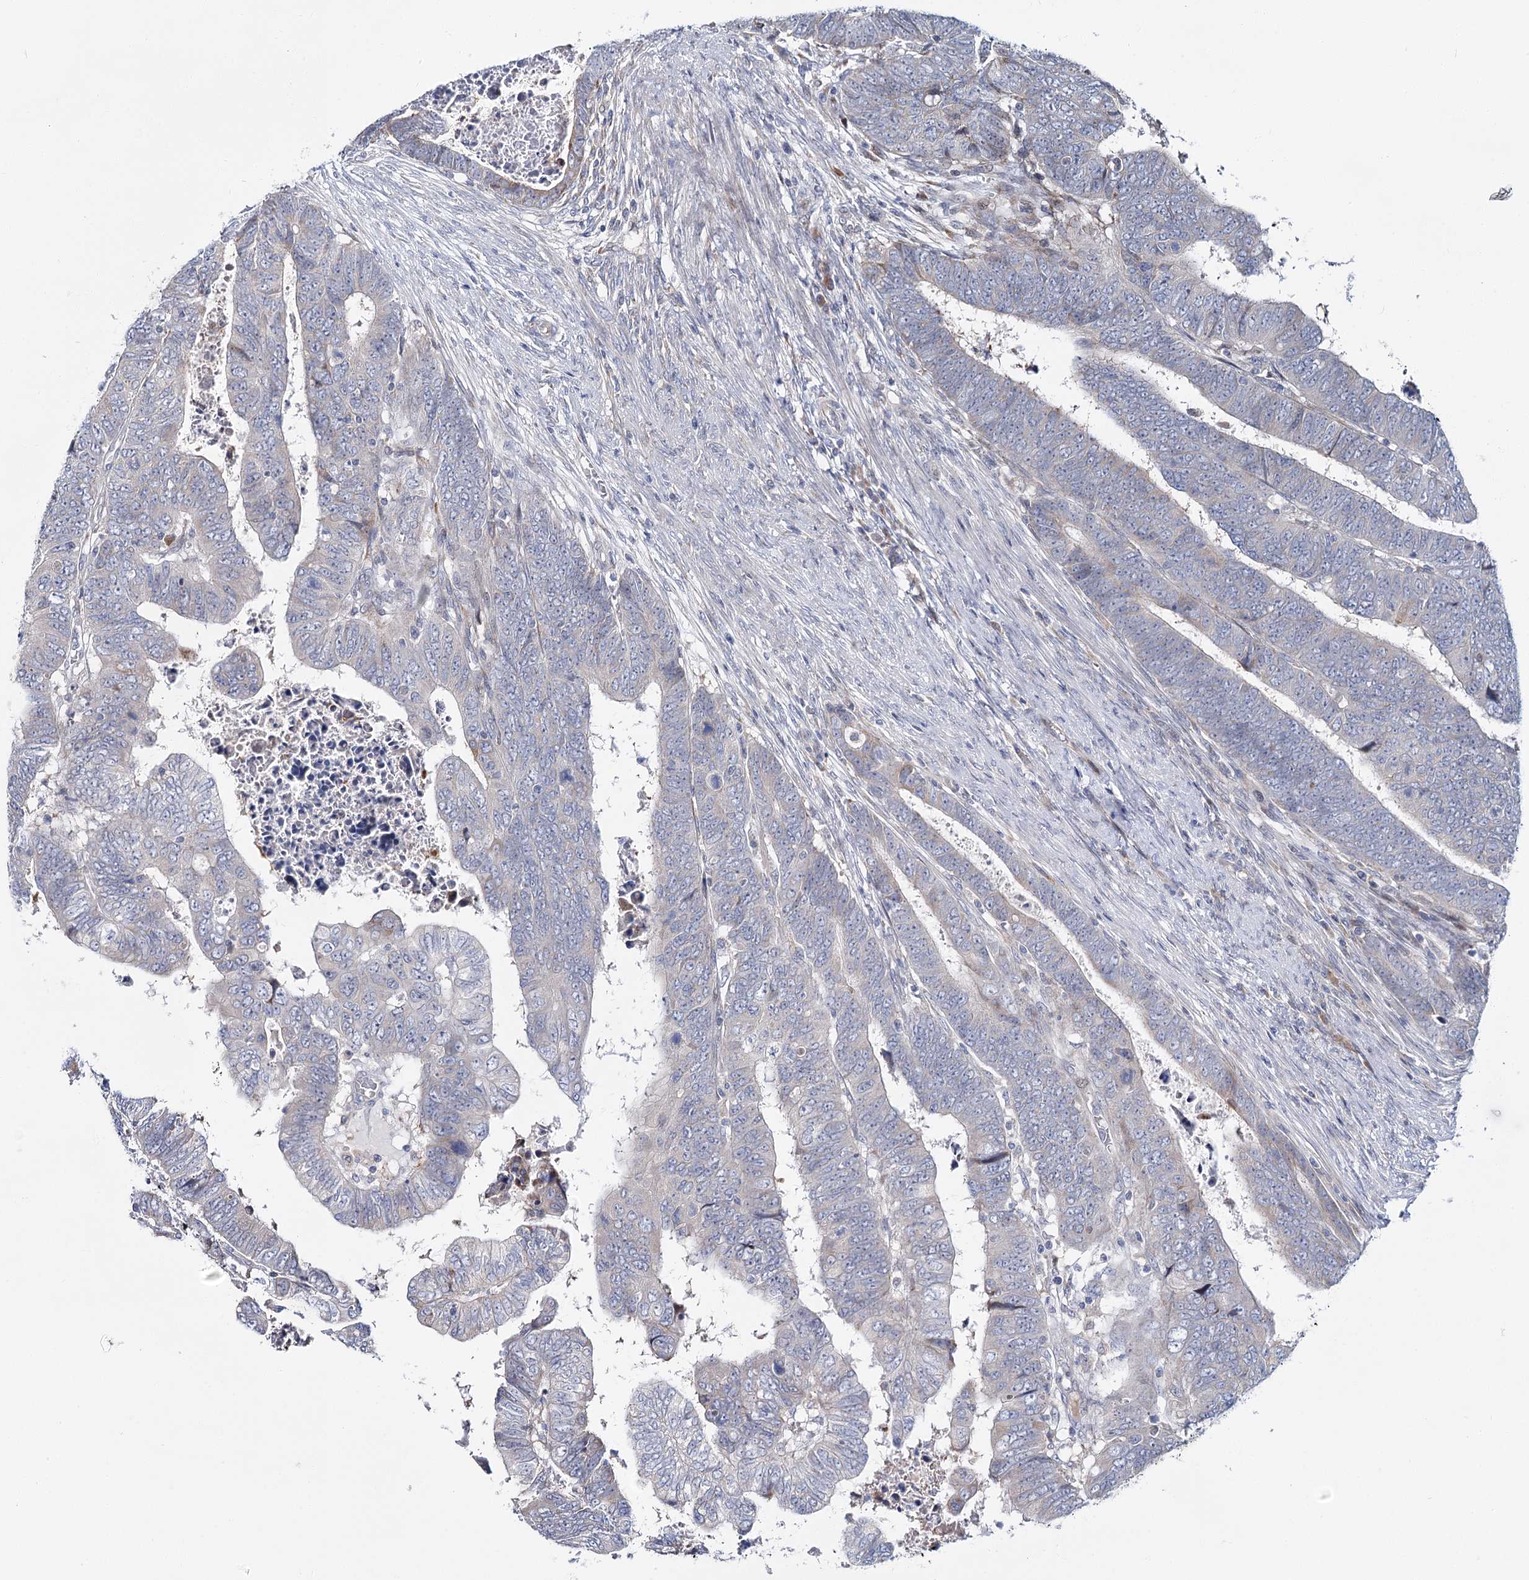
{"staining": {"intensity": "negative", "quantity": "none", "location": "none"}, "tissue": "colorectal cancer", "cell_type": "Tumor cells", "image_type": "cancer", "snomed": [{"axis": "morphology", "description": "Normal tissue, NOS"}, {"axis": "morphology", "description": "Adenocarcinoma, NOS"}, {"axis": "topography", "description": "Rectum"}], "caption": "Colorectal cancer (adenocarcinoma) was stained to show a protein in brown. There is no significant positivity in tumor cells. (Immunohistochemistry, brightfield microscopy, high magnification).", "gene": "CPLANE1", "patient": {"sex": "female", "age": 65}}